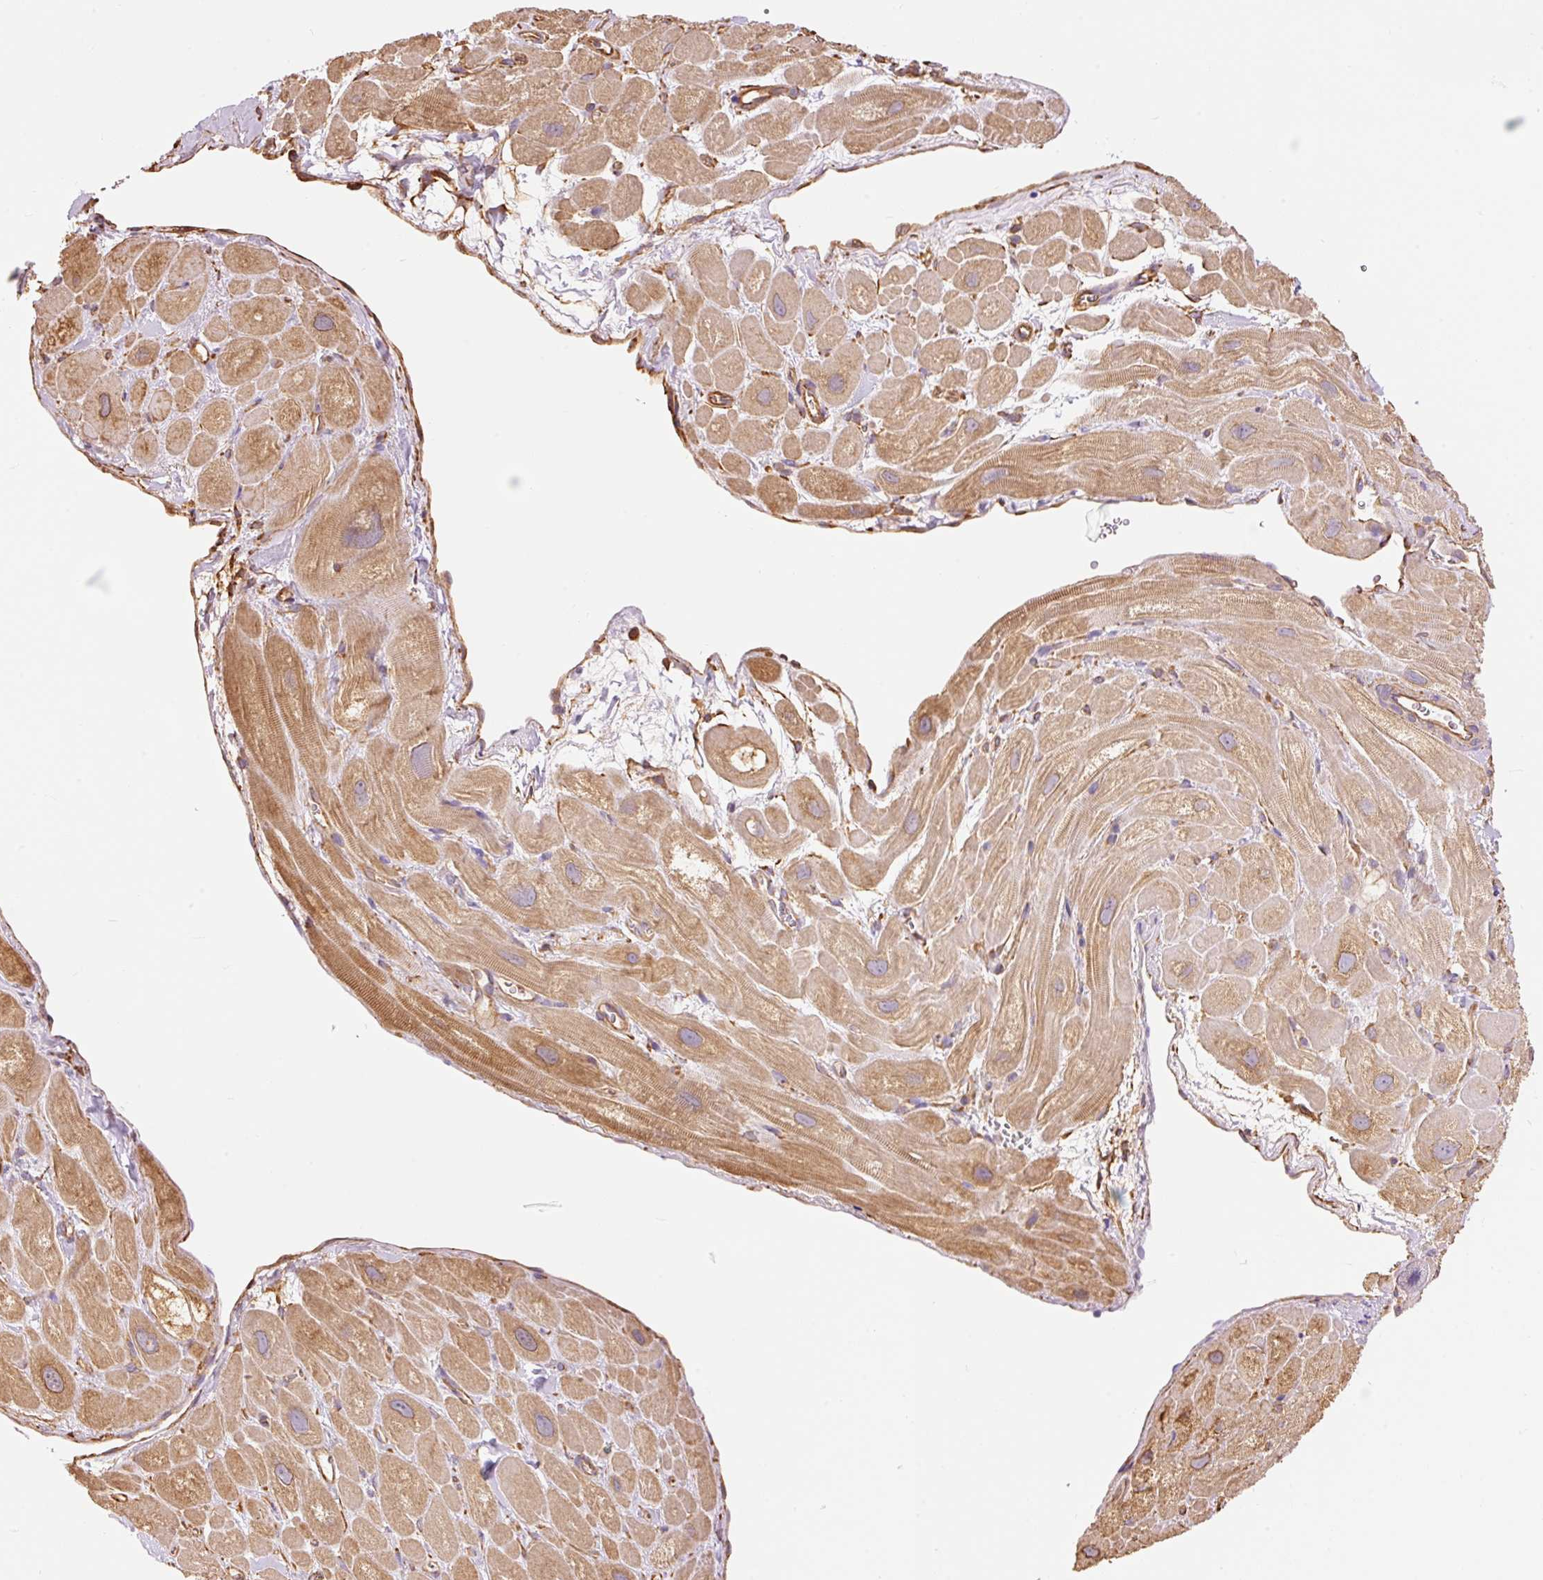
{"staining": {"intensity": "moderate", "quantity": "25%-75%", "location": "cytoplasmic/membranous"}, "tissue": "heart muscle", "cell_type": "Cardiomyocytes", "image_type": "normal", "snomed": [{"axis": "morphology", "description": "Normal tissue, NOS"}, {"axis": "topography", "description": "Heart"}], "caption": "Heart muscle stained with DAB (3,3'-diaminobenzidine) immunohistochemistry reveals medium levels of moderate cytoplasmic/membranous expression in about 25%-75% of cardiomyocytes. (IHC, brightfield microscopy, high magnification).", "gene": "ENSG00000249624", "patient": {"sex": "male", "age": 49}}